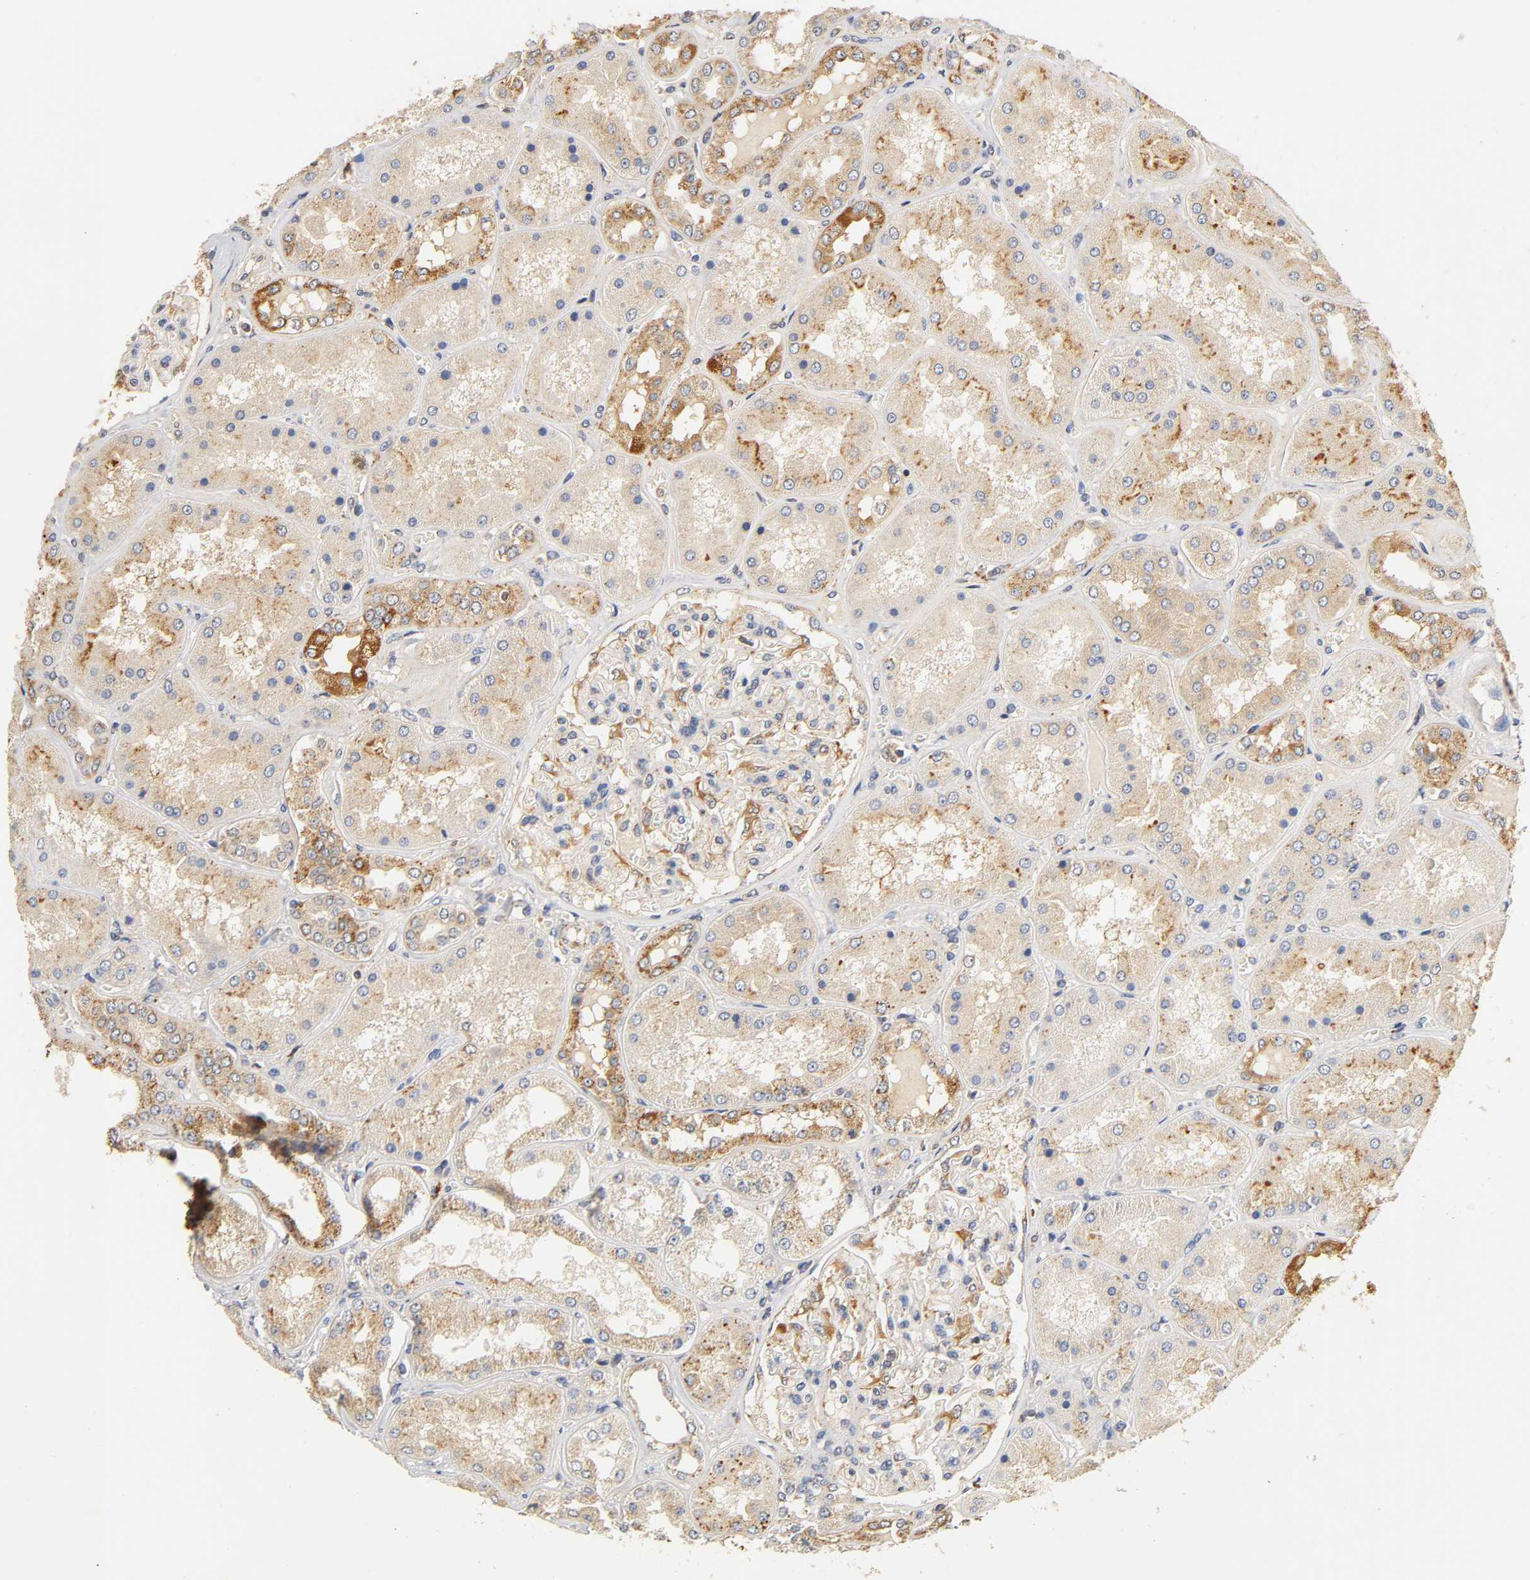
{"staining": {"intensity": "moderate", "quantity": "<25%", "location": "cytoplasmic/membranous"}, "tissue": "kidney", "cell_type": "Cells in glomeruli", "image_type": "normal", "snomed": [{"axis": "morphology", "description": "Normal tissue, NOS"}, {"axis": "topography", "description": "Kidney"}], "caption": "Immunohistochemistry histopathology image of benign human kidney stained for a protein (brown), which displays low levels of moderate cytoplasmic/membranous expression in approximately <25% of cells in glomeruli.", "gene": "SCAP", "patient": {"sex": "female", "age": 56}}